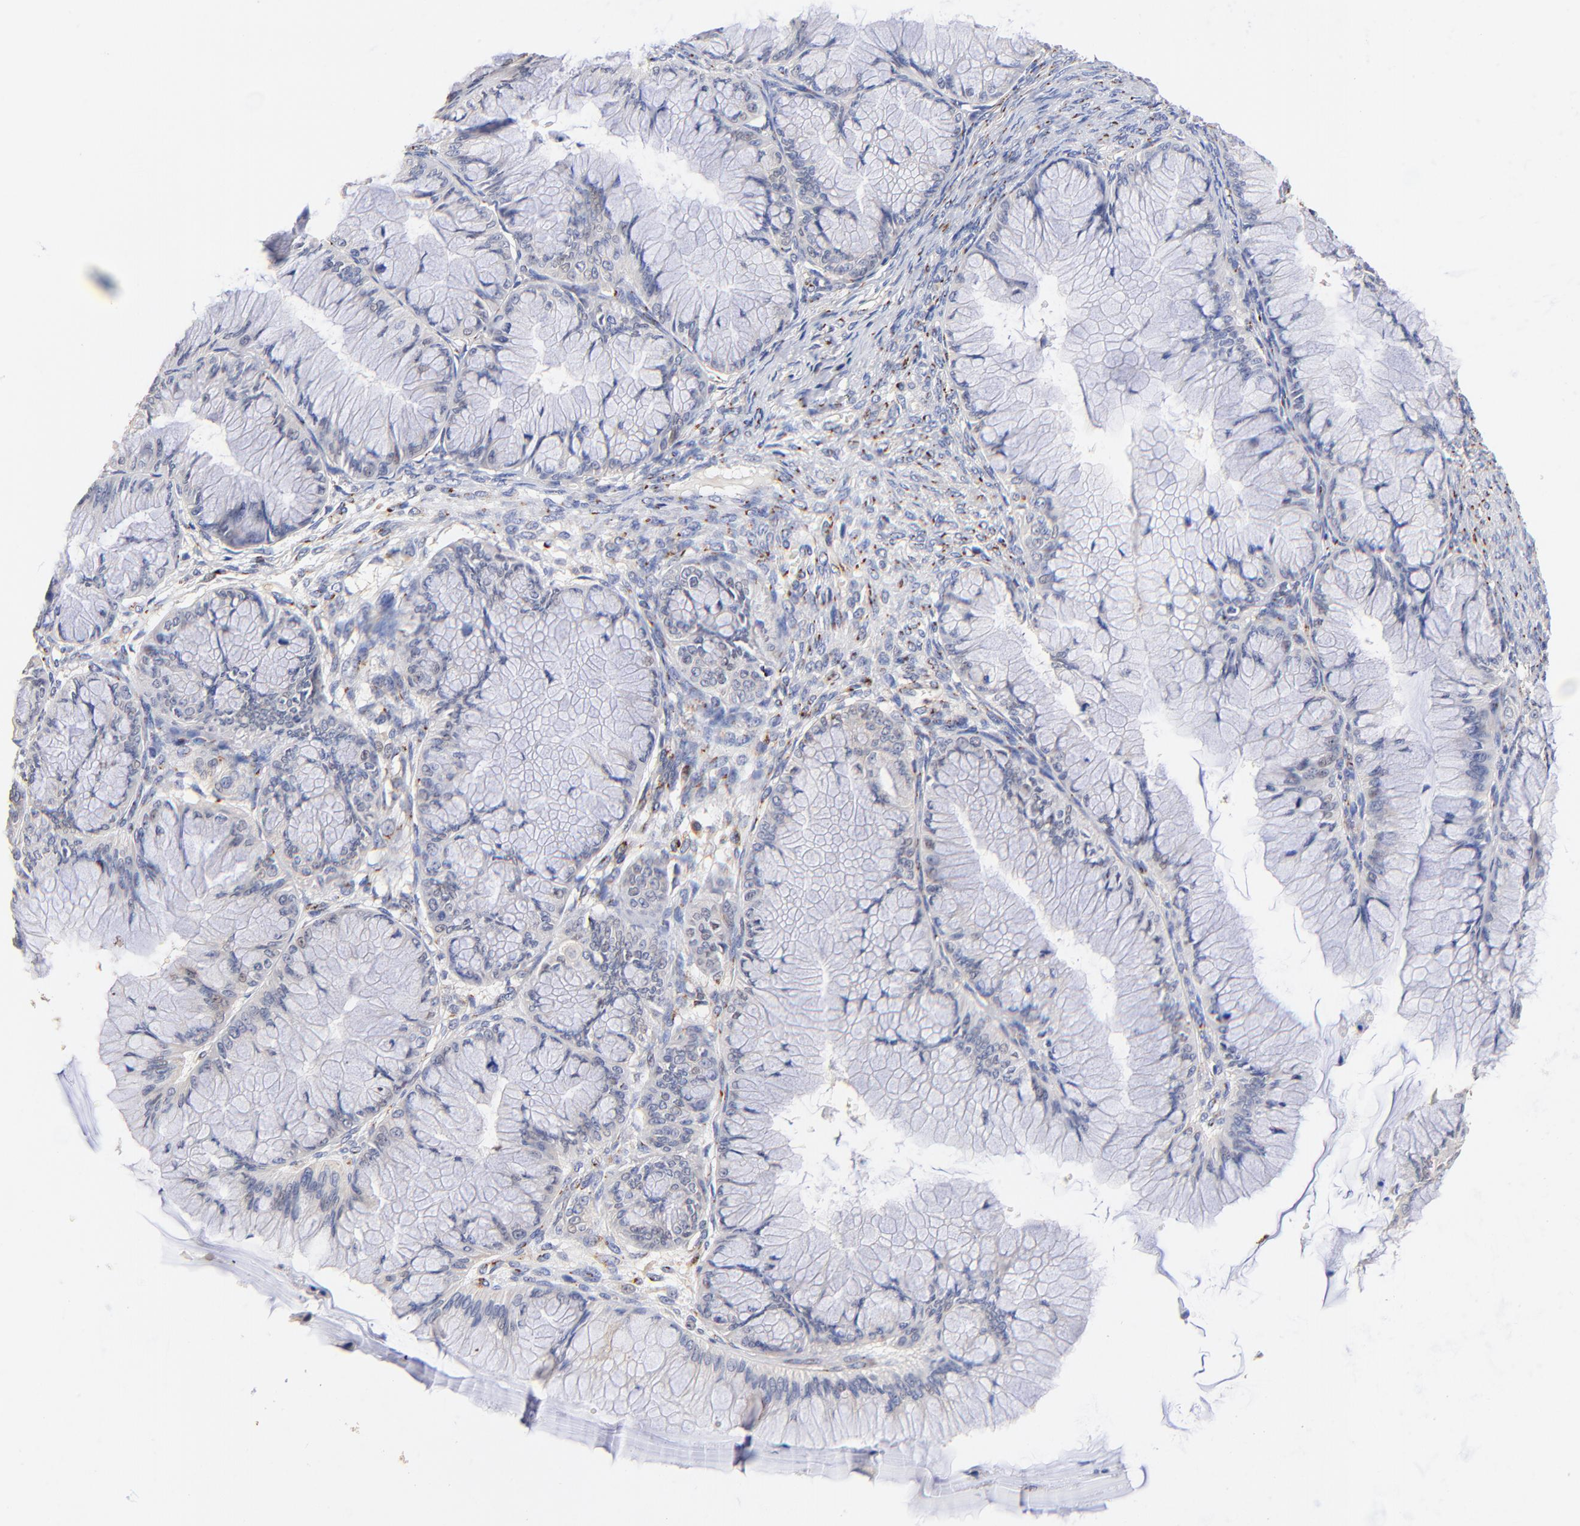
{"staining": {"intensity": "negative", "quantity": "none", "location": "none"}, "tissue": "ovarian cancer", "cell_type": "Tumor cells", "image_type": "cancer", "snomed": [{"axis": "morphology", "description": "Cystadenocarcinoma, mucinous, NOS"}, {"axis": "topography", "description": "Ovary"}], "caption": "Immunohistochemistry of ovarian cancer exhibits no expression in tumor cells.", "gene": "FMNL3", "patient": {"sex": "female", "age": 63}}